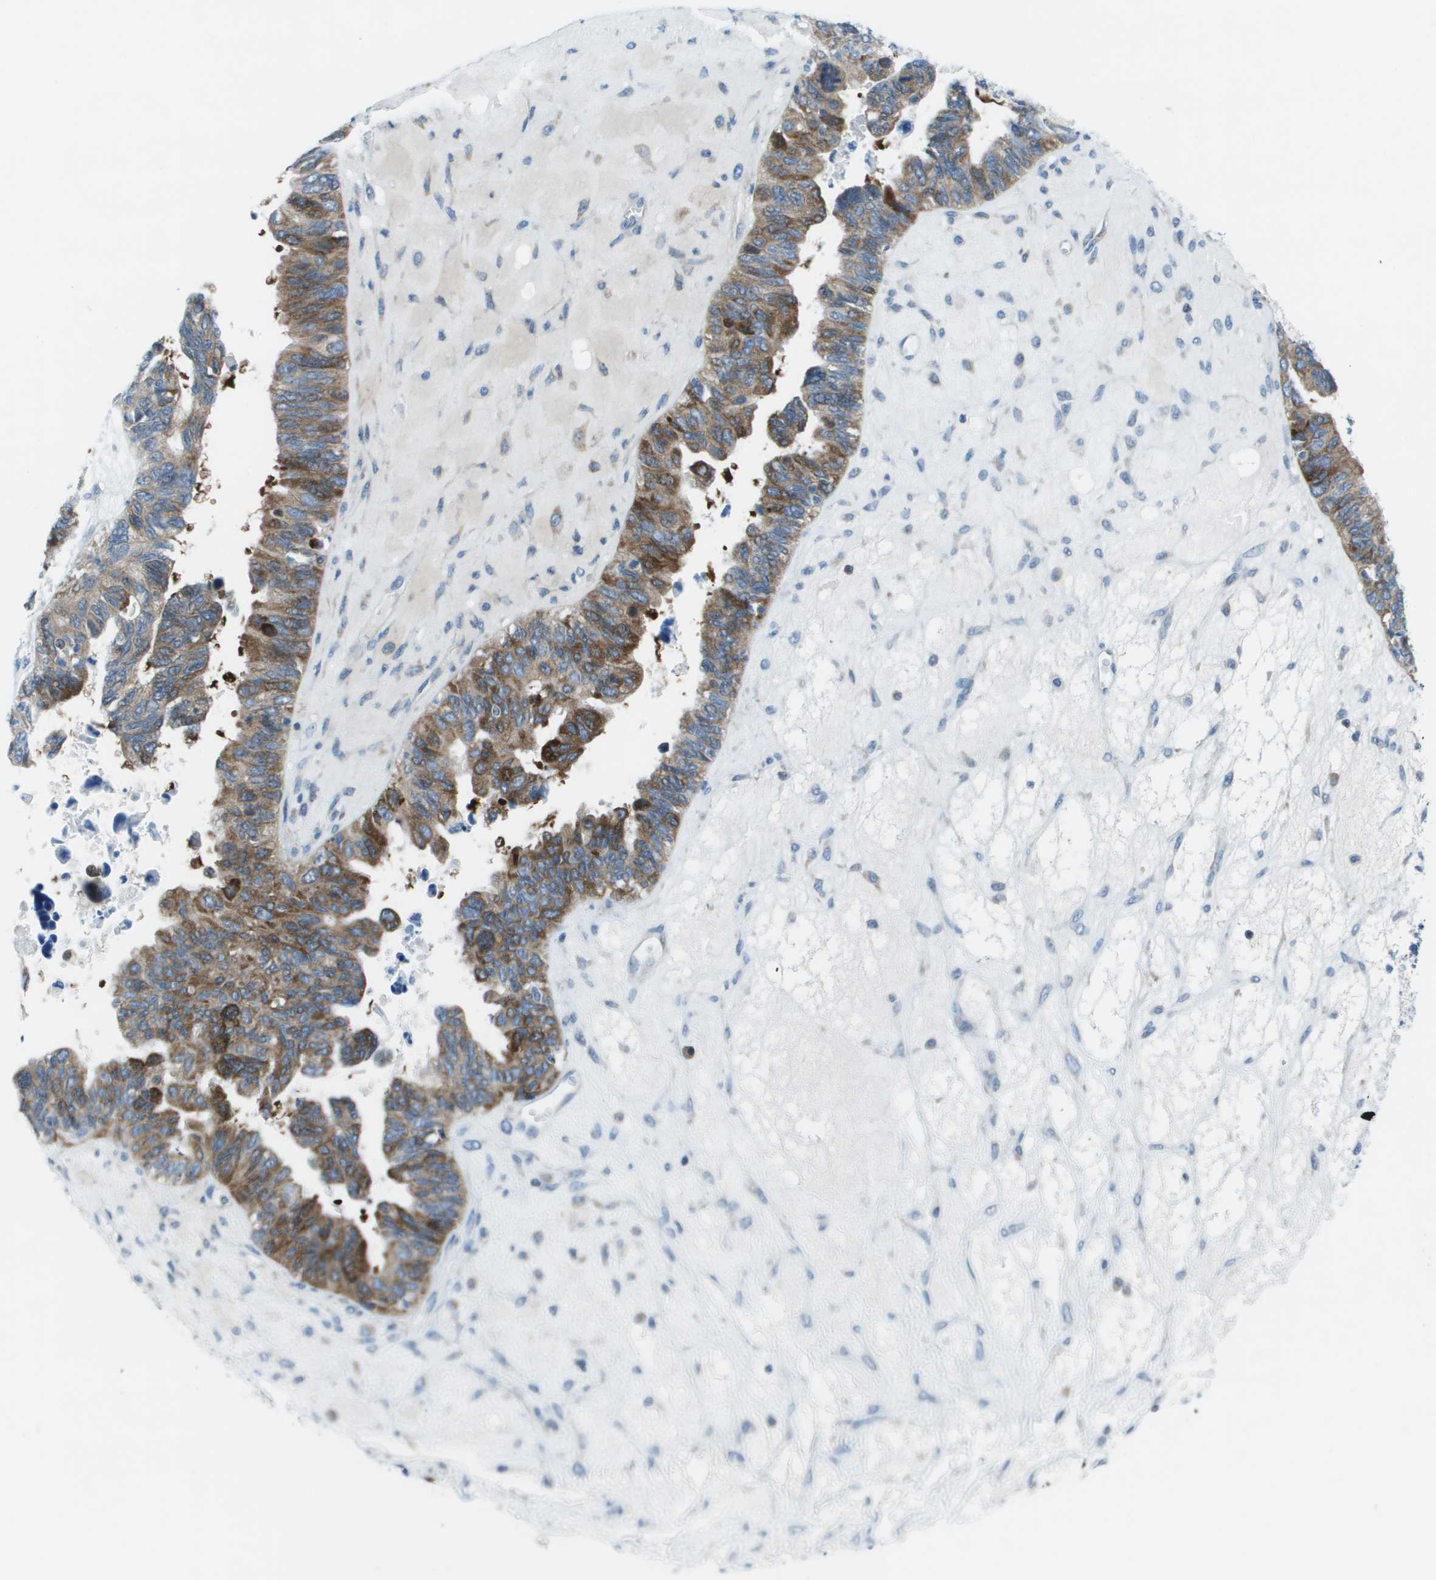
{"staining": {"intensity": "moderate", "quantity": ">75%", "location": "cytoplasmic/membranous"}, "tissue": "ovarian cancer", "cell_type": "Tumor cells", "image_type": "cancer", "snomed": [{"axis": "morphology", "description": "Cystadenocarcinoma, serous, NOS"}, {"axis": "topography", "description": "Ovary"}], "caption": "Protein staining by IHC shows moderate cytoplasmic/membranous staining in approximately >75% of tumor cells in ovarian cancer.", "gene": "STIP1", "patient": {"sex": "female", "age": 79}}